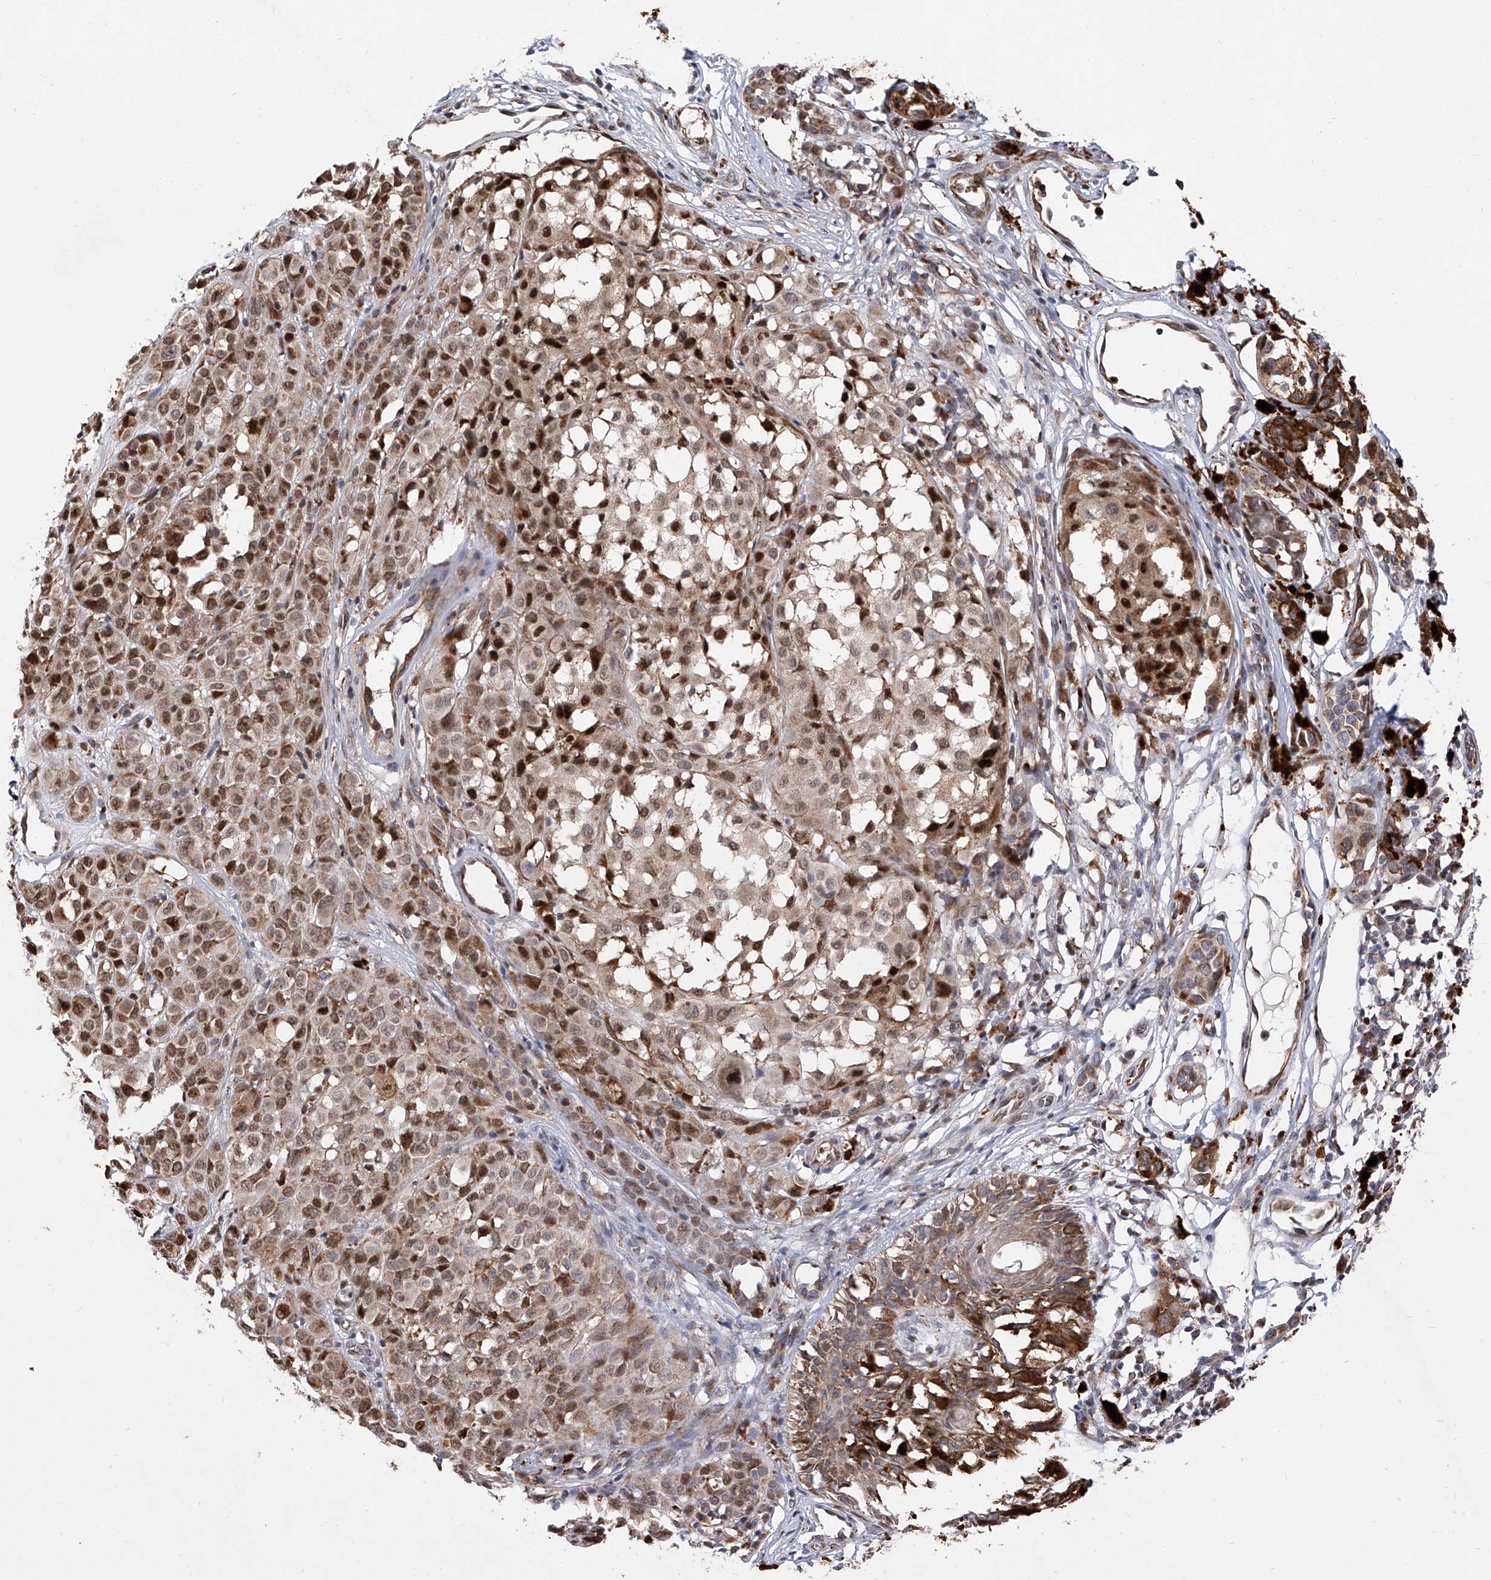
{"staining": {"intensity": "moderate", "quantity": ">75%", "location": "cytoplasmic/membranous,nuclear"}, "tissue": "melanoma", "cell_type": "Tumor cells", "image_type": "cancer", "snomed": [{"axis": "morphology", "description": "Malignant melanoma, NOS"}, {"axis": "topography", "description": "Skin of leg"}], "caption": "Tumor cells display moderate cytoplasmic/membranous and nuclear staining in about >75% of cells in malignant melanoma.", "gene": "FARP2", "patient": {"sex": "female", "age": 72}}